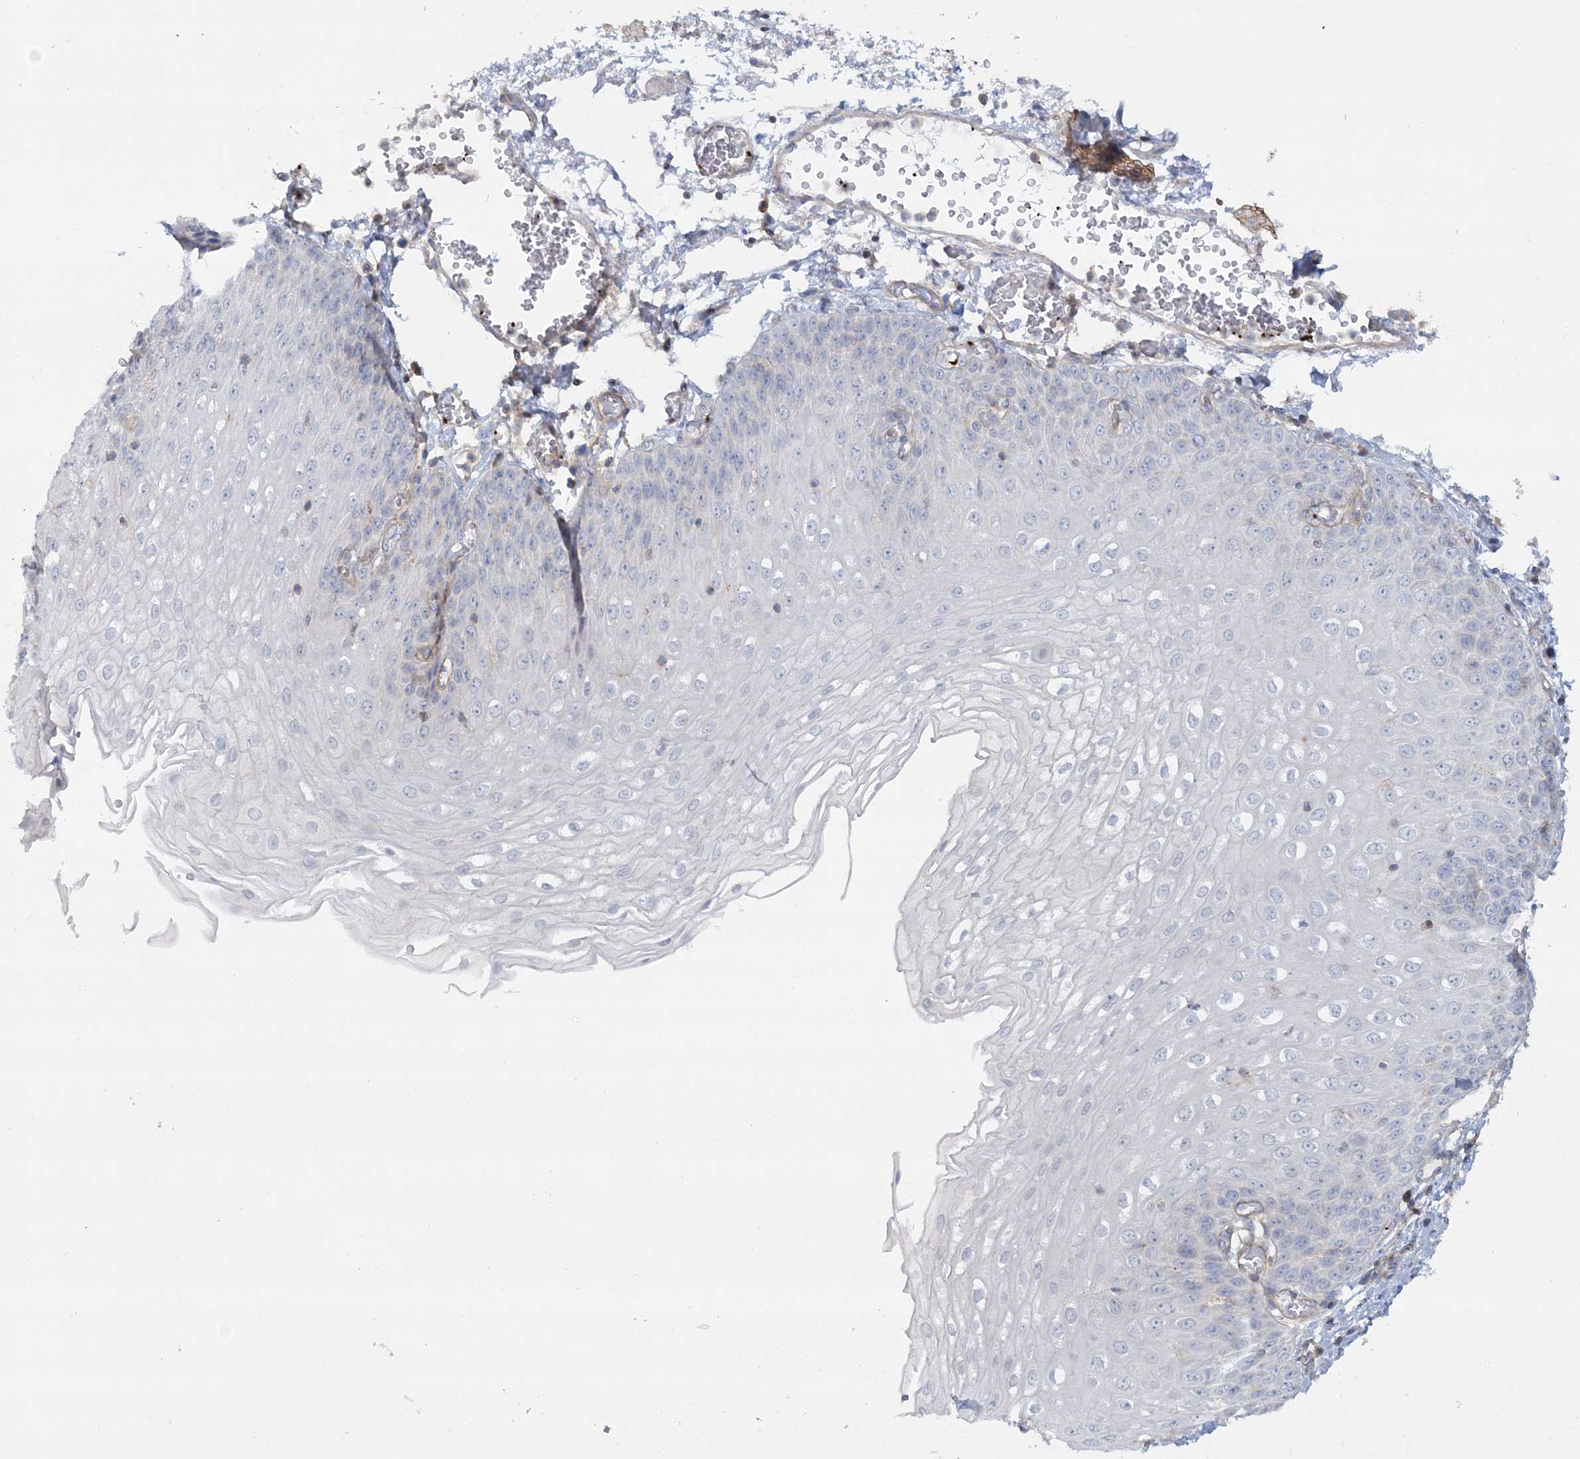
{"staining": {"intensity": "negative", "quantity": "none", "location": "none"}, "tissue": "esophagus", "cell_type": "Squamous epithelial cells", "image_type": "normal", "snomed": [{"axis": "morphology", "description": "Normal tissue, NOS"}, {"axis": "topography", "description": "Esophagus"}], "caption": "This is an IHC micrograph of normal esophagus. There is no positivity in squamous epithelial cells.", "gene": "CUEDC2", "patient": {"sex": "male", "age": 81}}